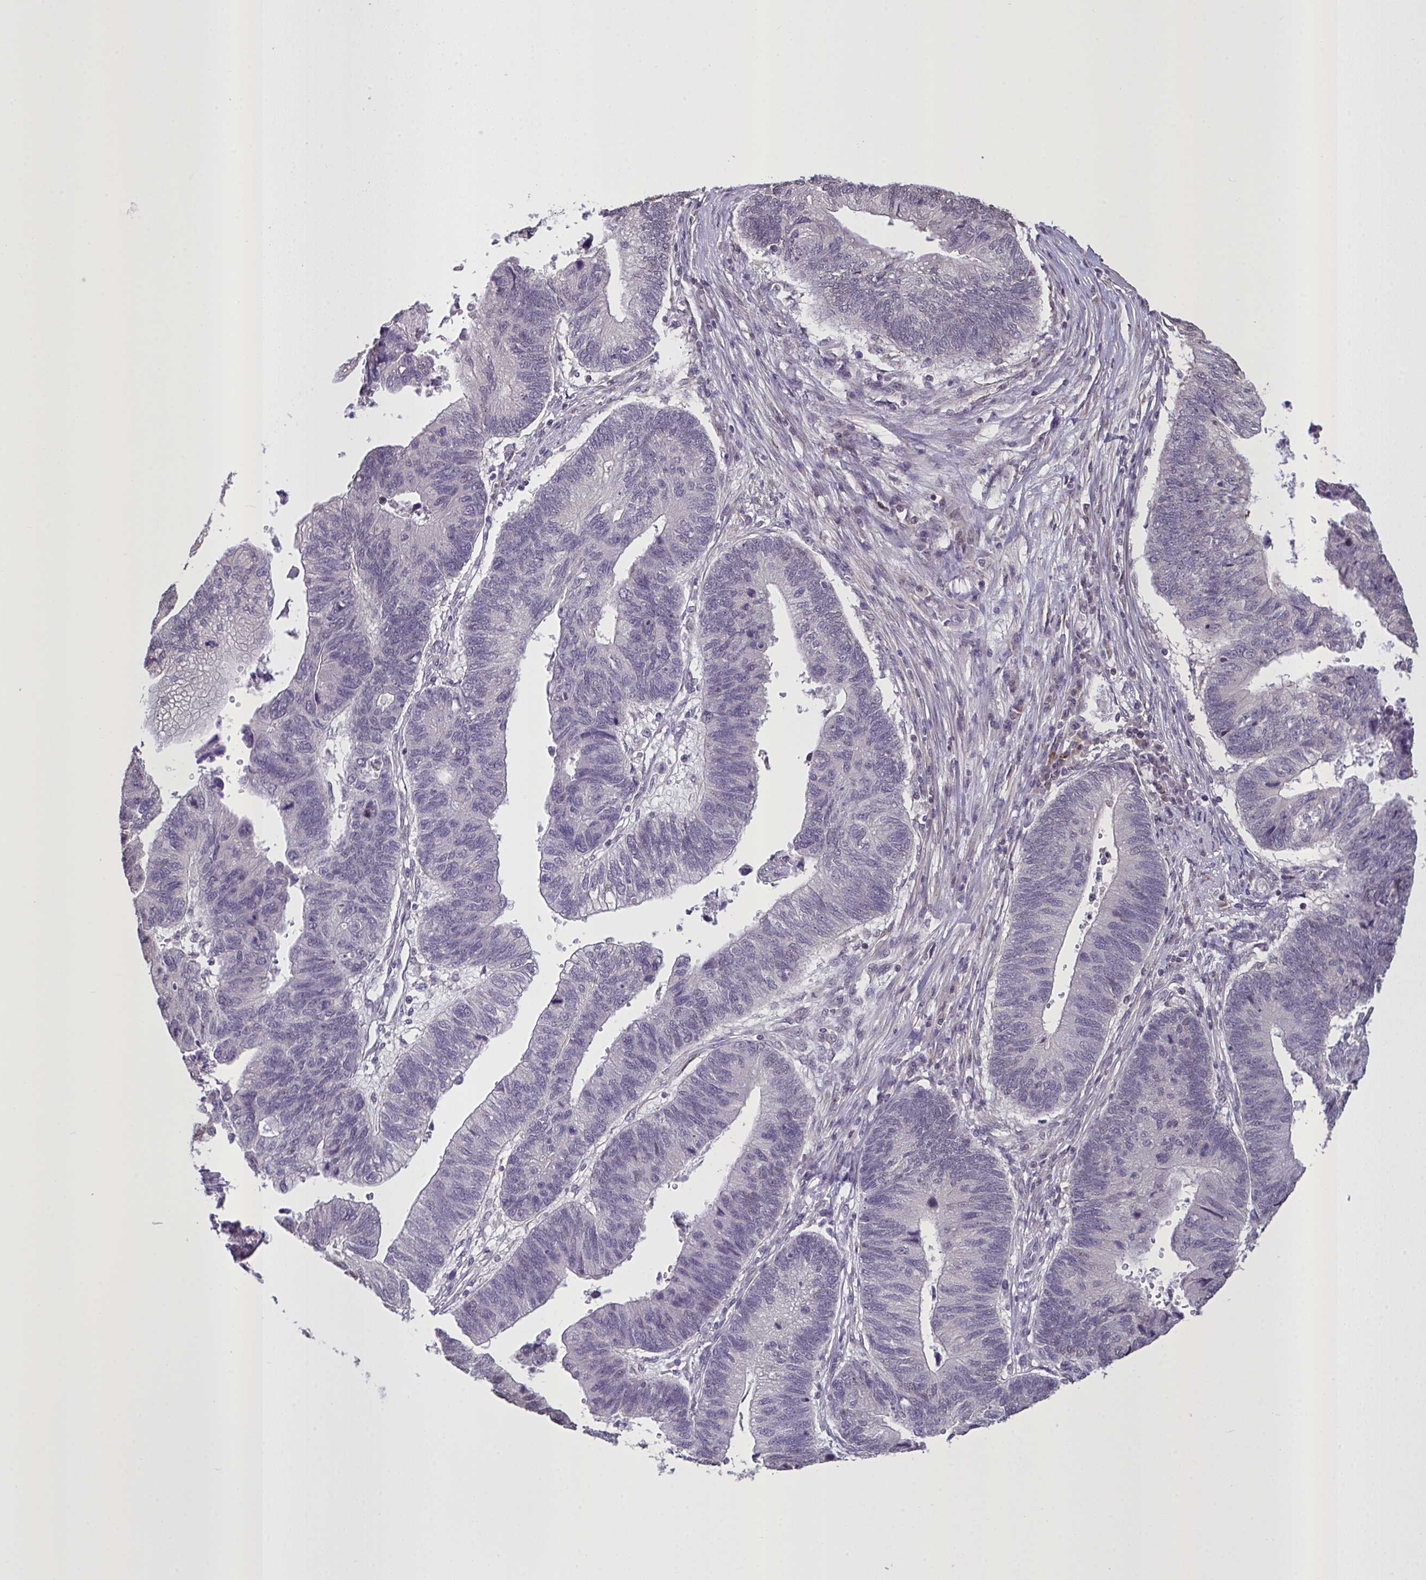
{"staining": {"intensity": "negative", "quantity": "none", "location": "none"}, "tissue": "stomach cancer", "cell_type": "Tumor cells", "image_type": "cancer", "snomed": [{"axis": "morphology", "description": "Adenocarcinoma, NOS"}, {"axis": "topography", "description": "Stomach"}], "caption": "Human adenocarcinoma (stomach) stained for a protein using immunohistochemistry (IHC) shows no expression in tumor cells.", "gene": "MRGPRX2", "patient": {"sex": "male", "age": 59}}